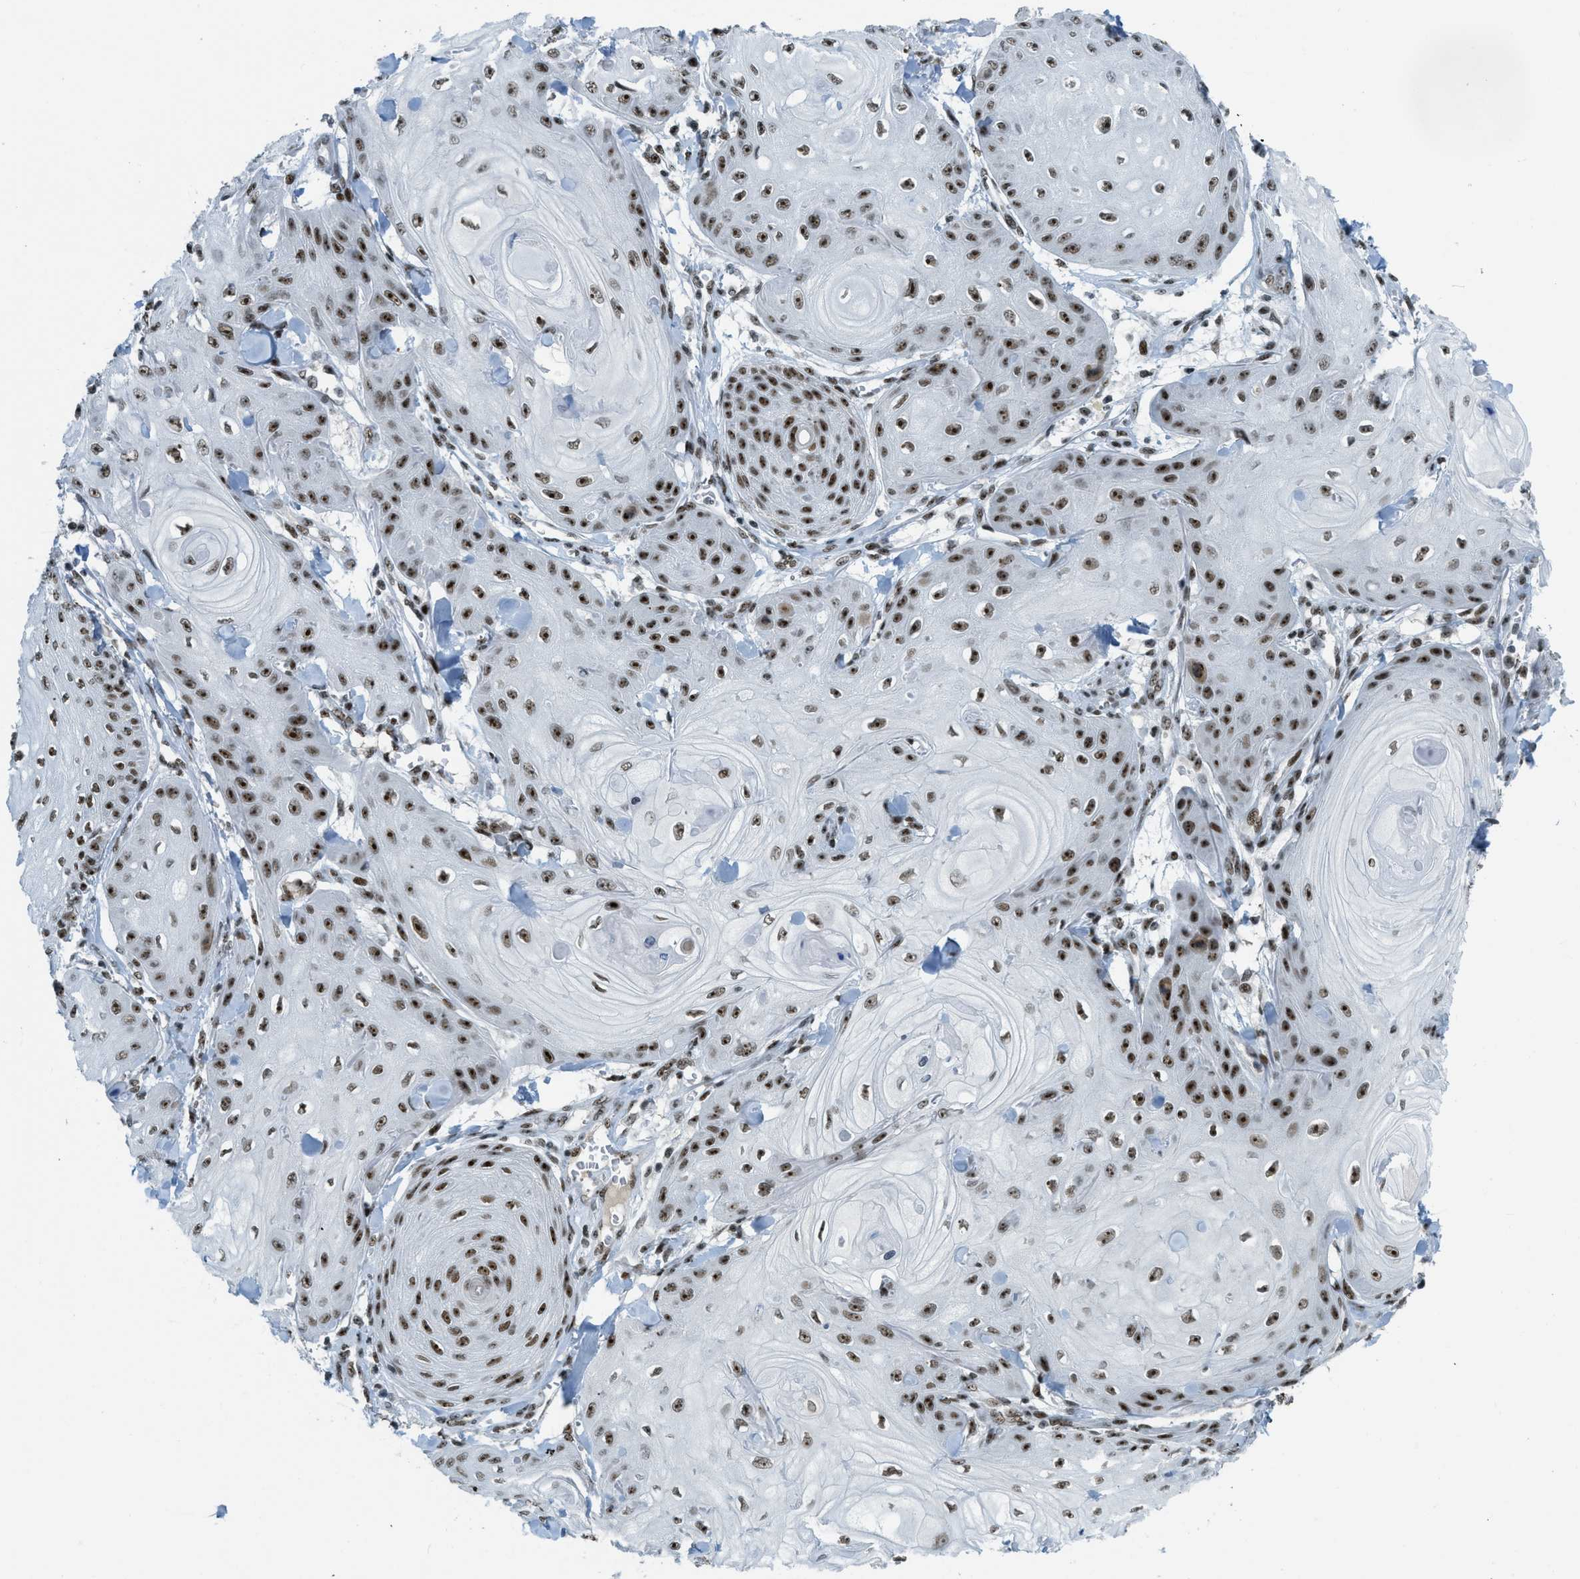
{"staining": {"intensity": "strong", "quantity": ">75%", "location": "nuclear"}, "tissue": "skin cancer", "cell_type": "Tumor cells", "image_type": "cancer", "snomed": [{"axis": "morphology", "description": "Squamous cell carcinoma, NOS"}, {"axis": "topography", "description": "Skin"}], "caption": "Skin cancer (squamous cell carcinoma) stained with a protein marker exhibits strong staining in tumor cells.", "gene": "URB1", "patient": {"sex": "male", "age": 74}}